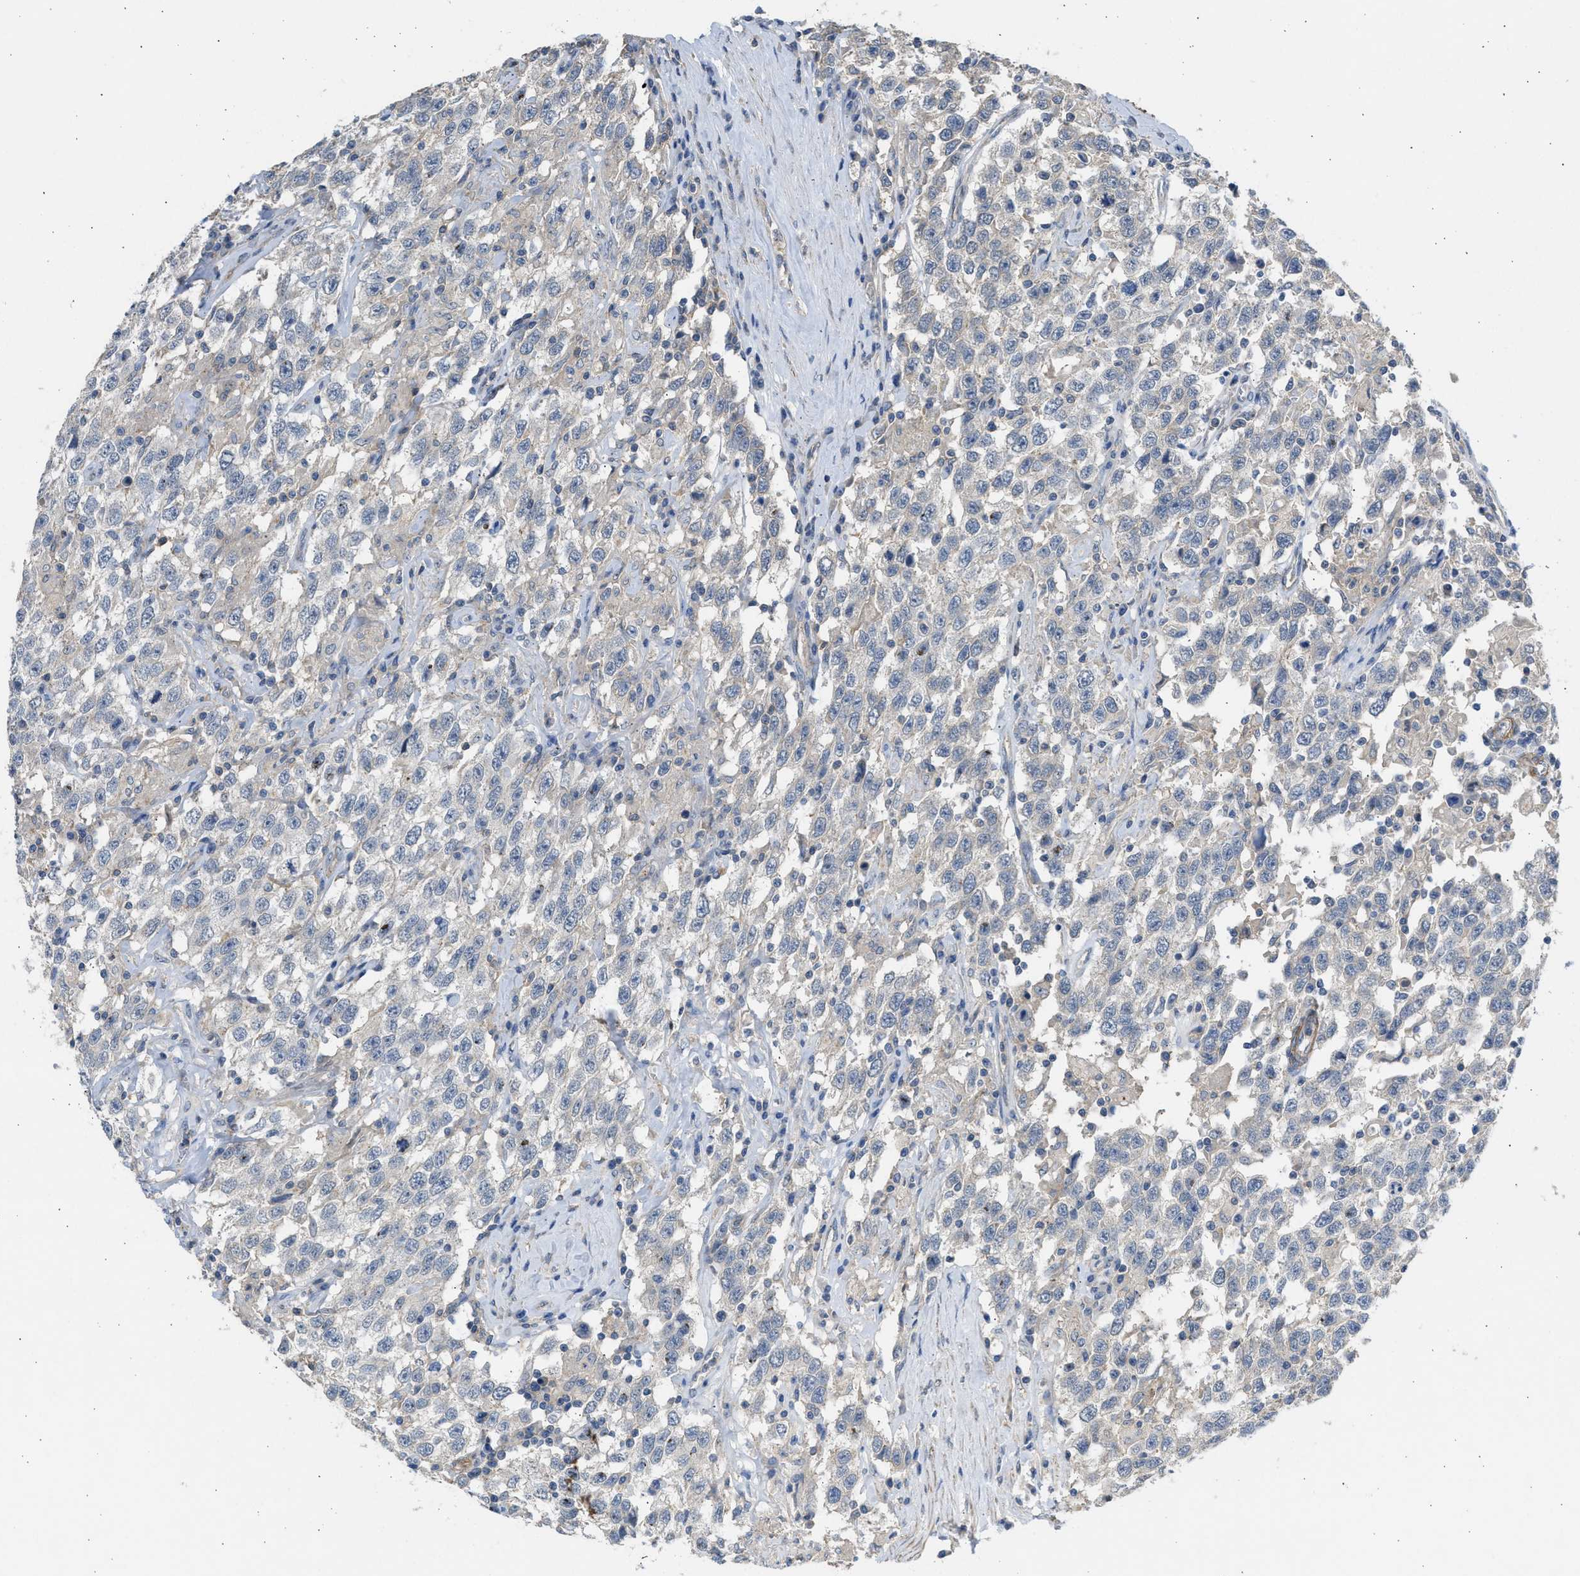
{"staining": {"intensity": "negative", "quantity": "none", "location": "none"}, "tissue": "testis cancer", "cell_type": "Tumor cells", "image_type": "cancer", "snomed": [{"axis": "morphology", "description": "Seminoma, NOS"}, {"axis": "topography", "description": "Testis"}], "caption": "Testis cancer (seminoma) stained for a protein using immunohistochemistry (IHC) demonstrates no positivity tumor cells.", "gene": "PCNX3", "patient": {"sex": "male", "age": 41}}